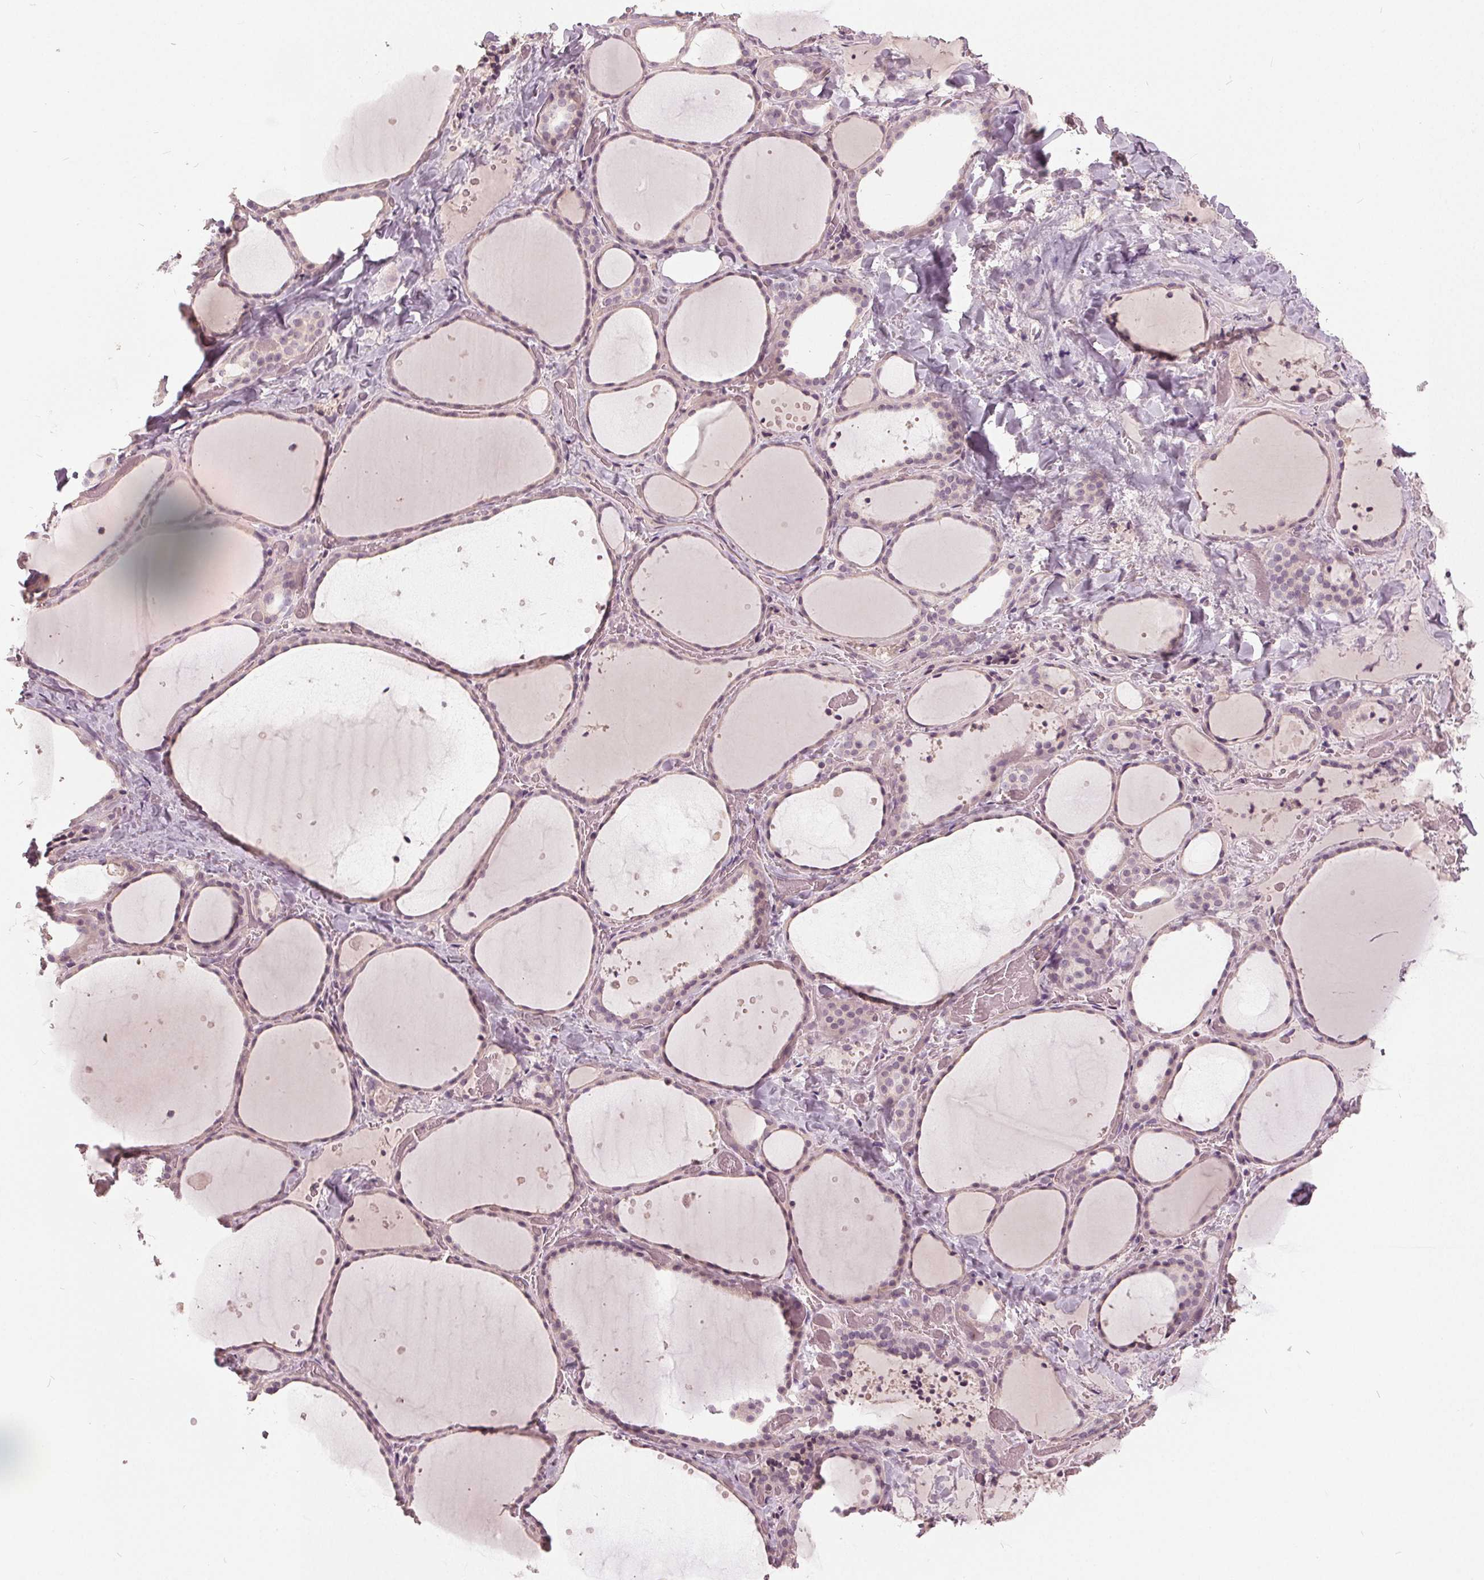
{"staining": {"intensity": "negative", "quantity": "none", "location": "none"}, "tissue": "thyroid gland", "cell_type": "Glandular cells", "image_type": "normal", "snomed": [{"axis": "morphology", "description": "Normal tissue, NOS"}, {"axis": "topography", "description": "Thyroid gland"}], "caption": "Protein analysis of normal thyroid gland displays no significant staining in glandular cells. Nuclei are stained in blue.", "gene": "KLK13", "patient": {"sex": "female", "age": 36}}